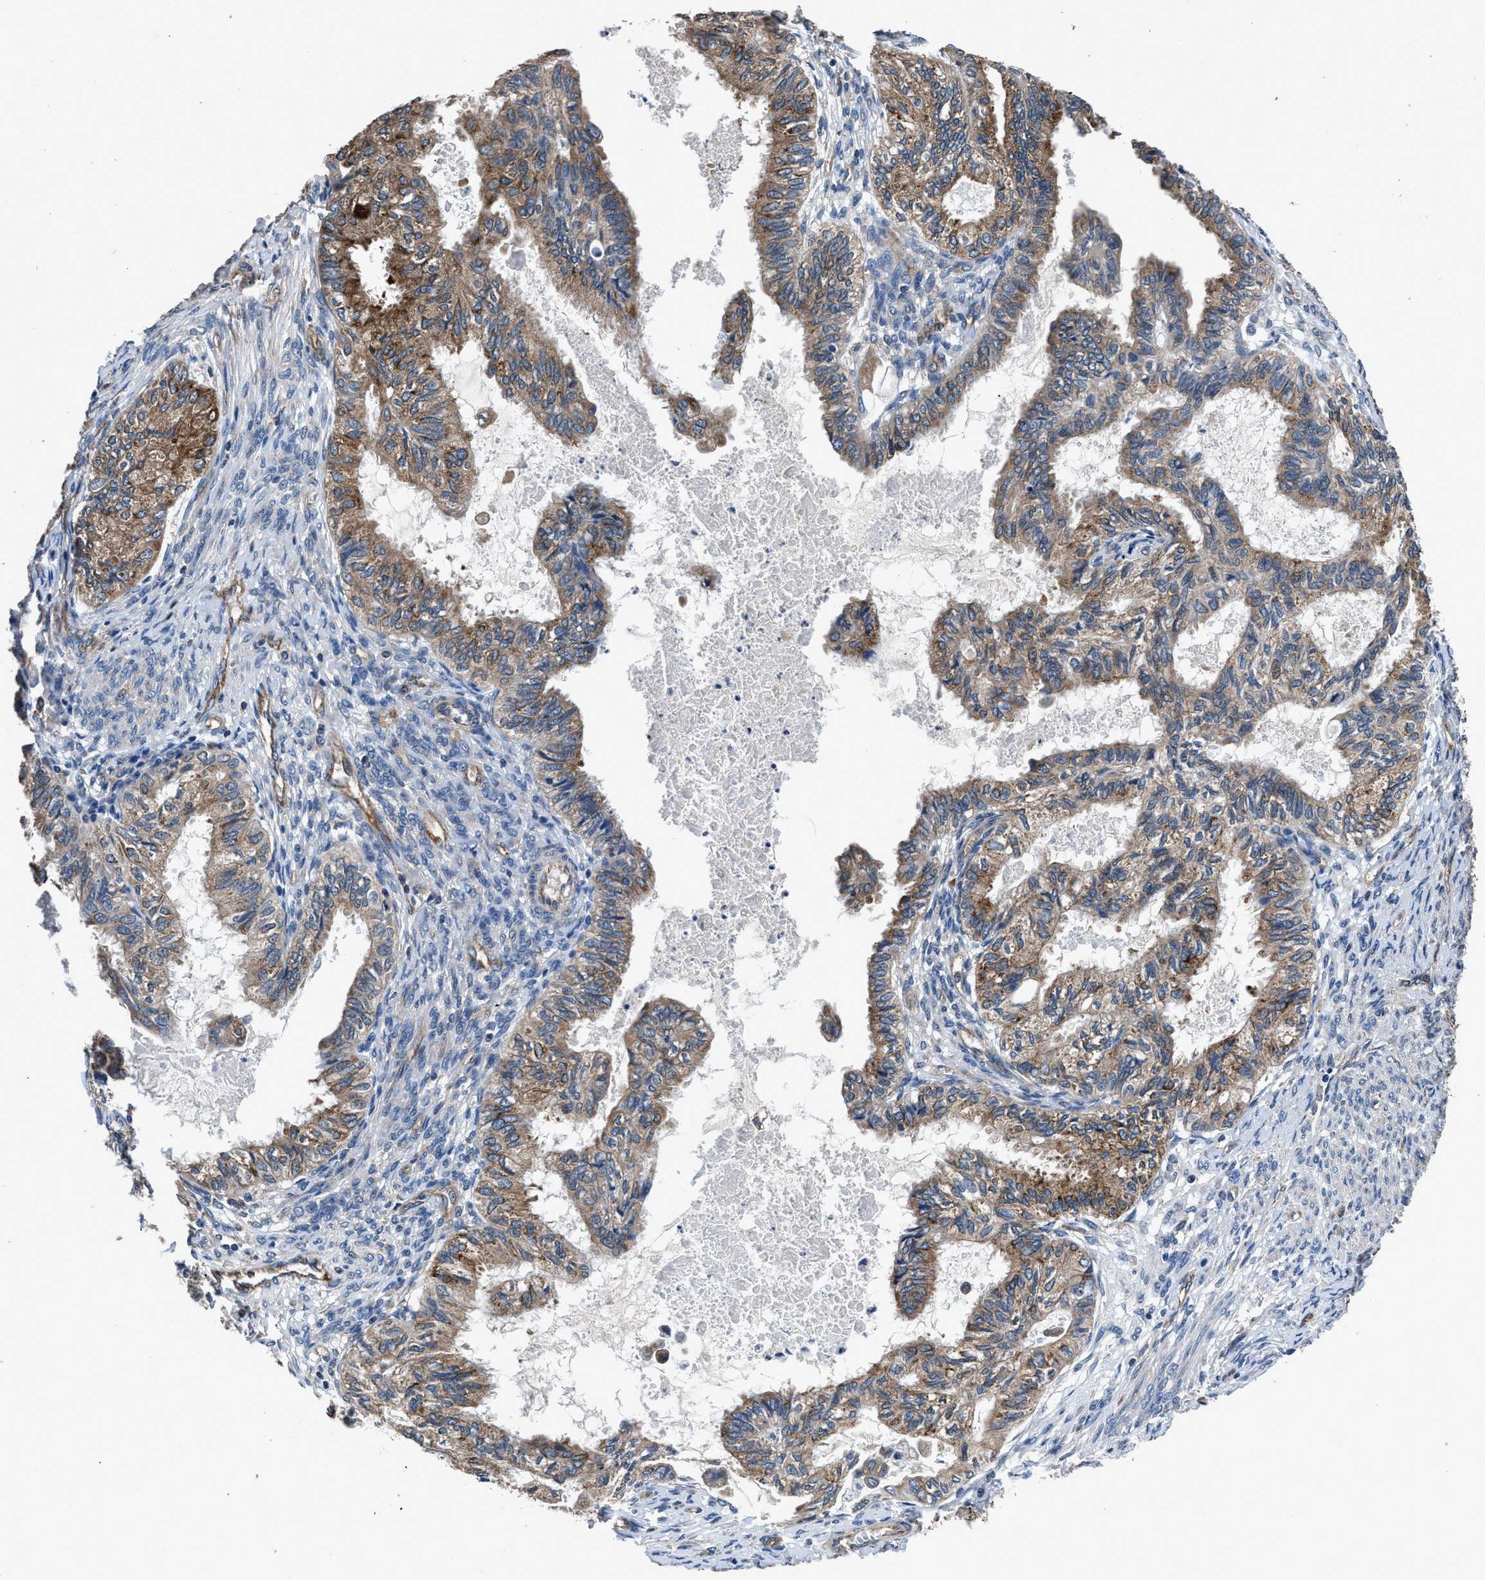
{"staining": {"intensity": "moderate", "quantity": ">75%", "location": "cytoplasmic/membranous"}, "tissue": "cervical cancer", "cell_type": "Tumor cells", "image_type": "cancer", "snomed": [{"axis": "morphology", "description": "Normal tissue, NOS"}, {"axis": "morphology", "description": "Adenocarcinoma, NOS"}, {"axis": "topography", "description": "Cervix"}, {"axis": "topography", "description": "Endometrium"}], "caption": "Protein analysis of cervical cancer tissue demonstrates moderate cytoplasmic/membranous expression in about >75% of tumor cells.", "gene": "DHRS7B", "patient": {"sex": "female", "age": 86}}